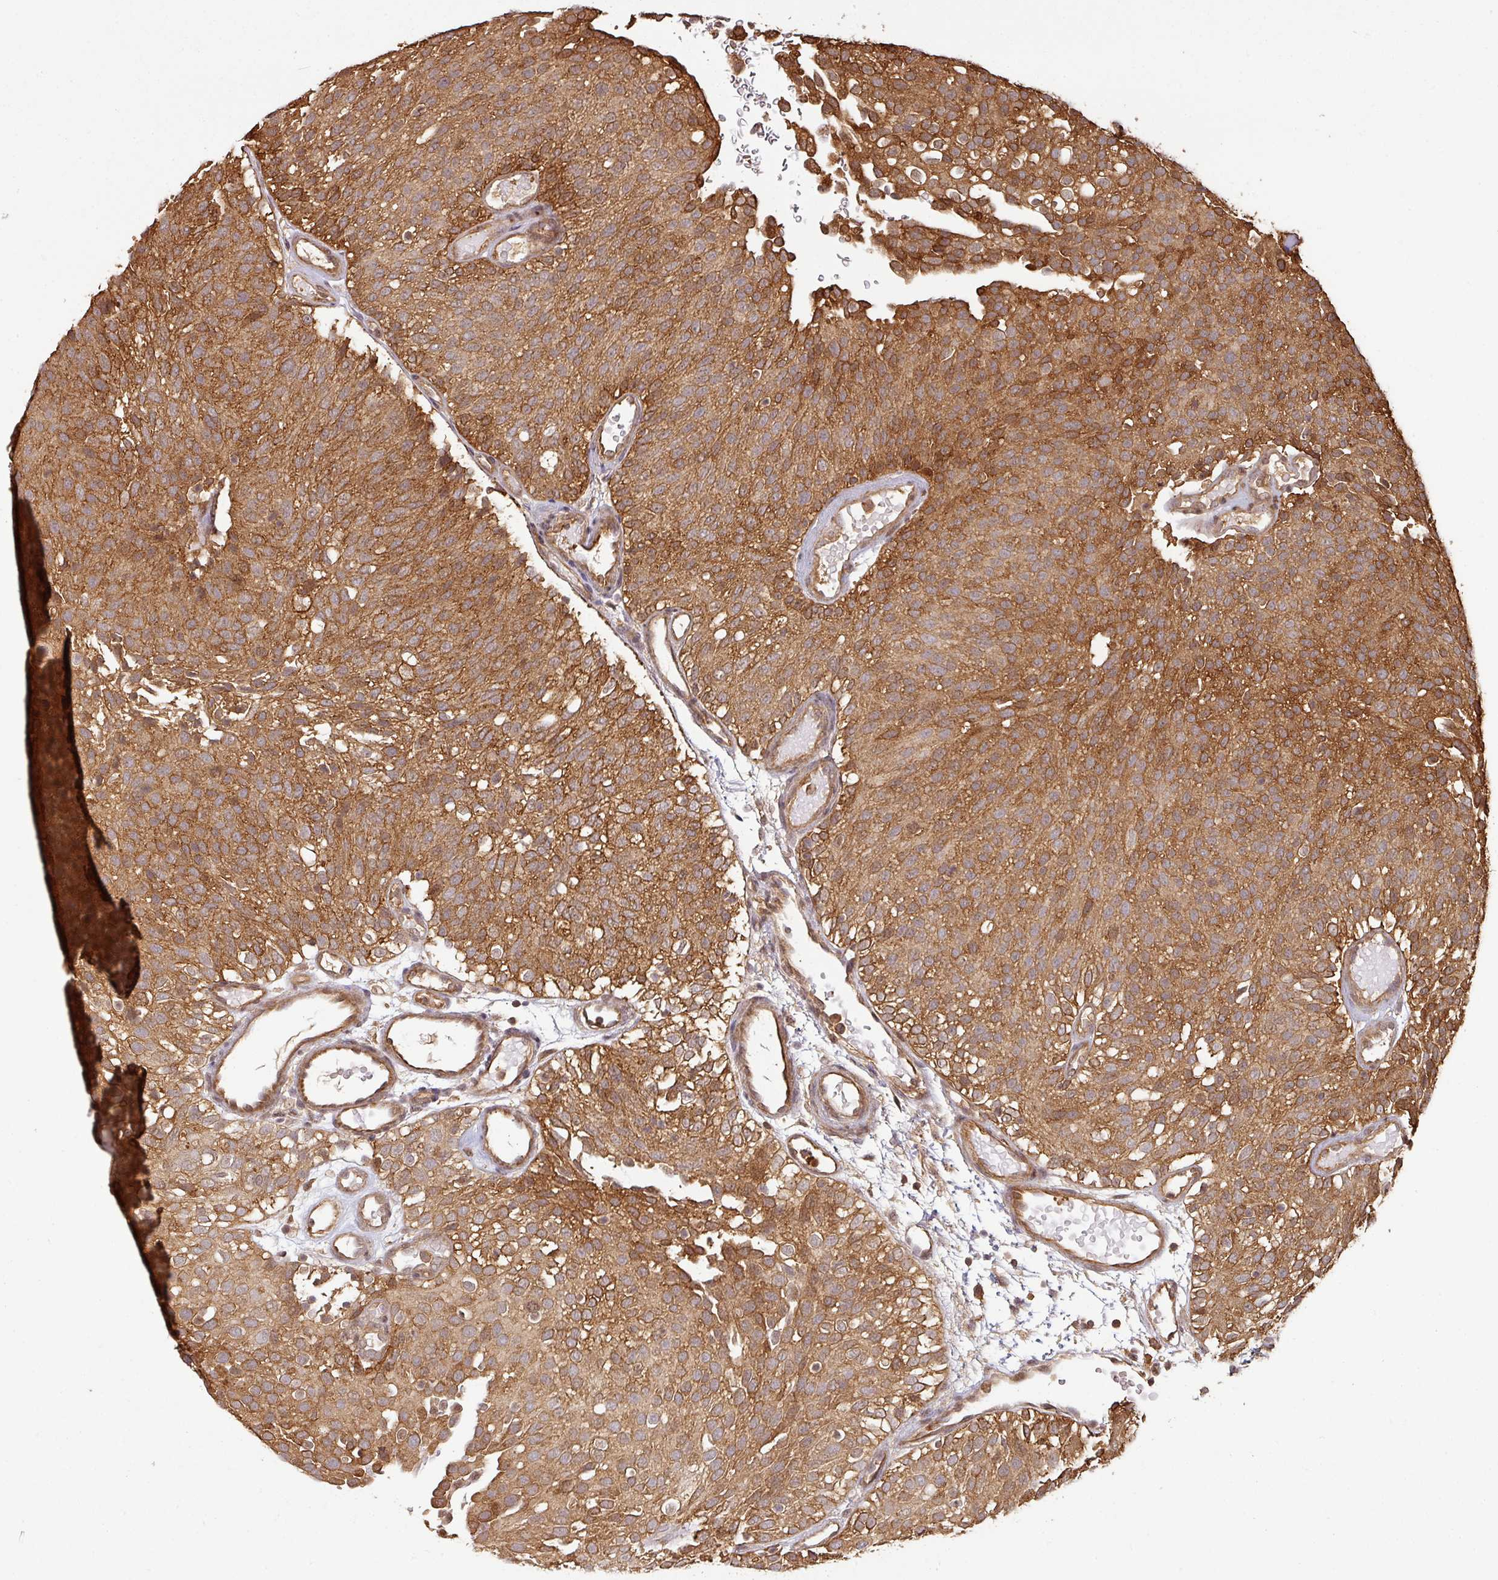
{"staining": {"intensity": "strong", "quantity": ">75%", "location": "cytoplasmic/membranous"}, "tissue": "urothelial cancer", "cell_type": "Tumor cells", "image_type": "cancer", "snomed": [{"axis": "morphology", "description": "Urothelial carcinoma, Low grade"}, {"axis": "topography", "description": "Urinary bladder"}], "caption": "Strong cytoplasmic/membranous protein positivity is identified in approximately >75% of tumor cells in urothelial cancer.", "gene": "ZNF322", "patient": {"sex": "male", "age": 78}}